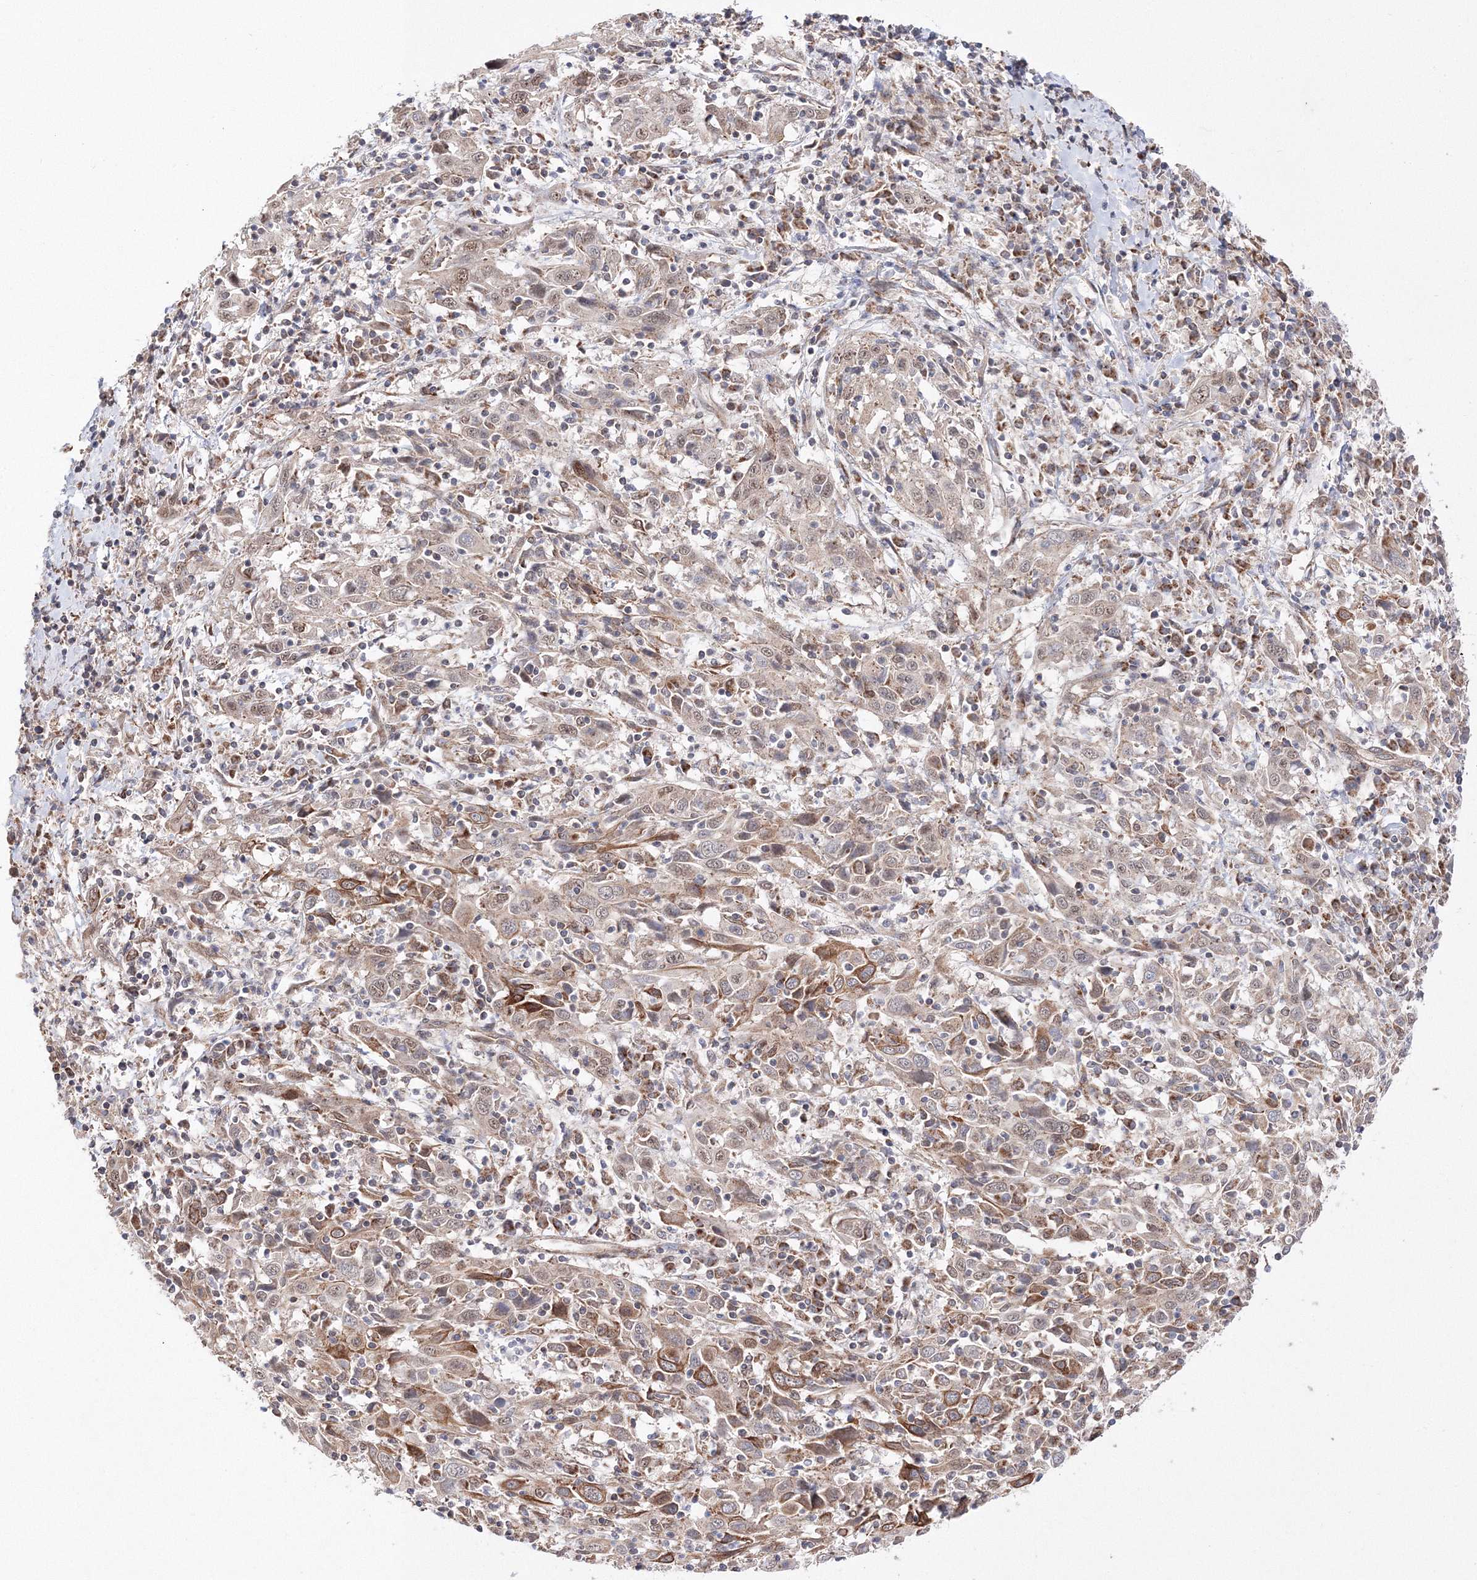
{"staining": {"intensity": "moderate", "quantity": "<25%", "location": "cytoplasmic/membranous"}, "tissue": "cervical cancer", "cell_type": "Tumor cells", "image_type": "cancer", "snomed": [{"axis": "morphology", "description": "Squamous cell carcinoma, NOS"}, {"axis": "topography", "description": "Cervix"}], "caption": "IHC histopathology image of neoplastic tissue: cervical cancer stained using IHC demonstrates low levels of moderate protein expression localized specifically in the cytoplasmic/membranous of tumor cells, appearing as a cytoplasmic/membranous brown color.", "gene": "DALRD3", "patient": {"sex": "female", "age": 46}}